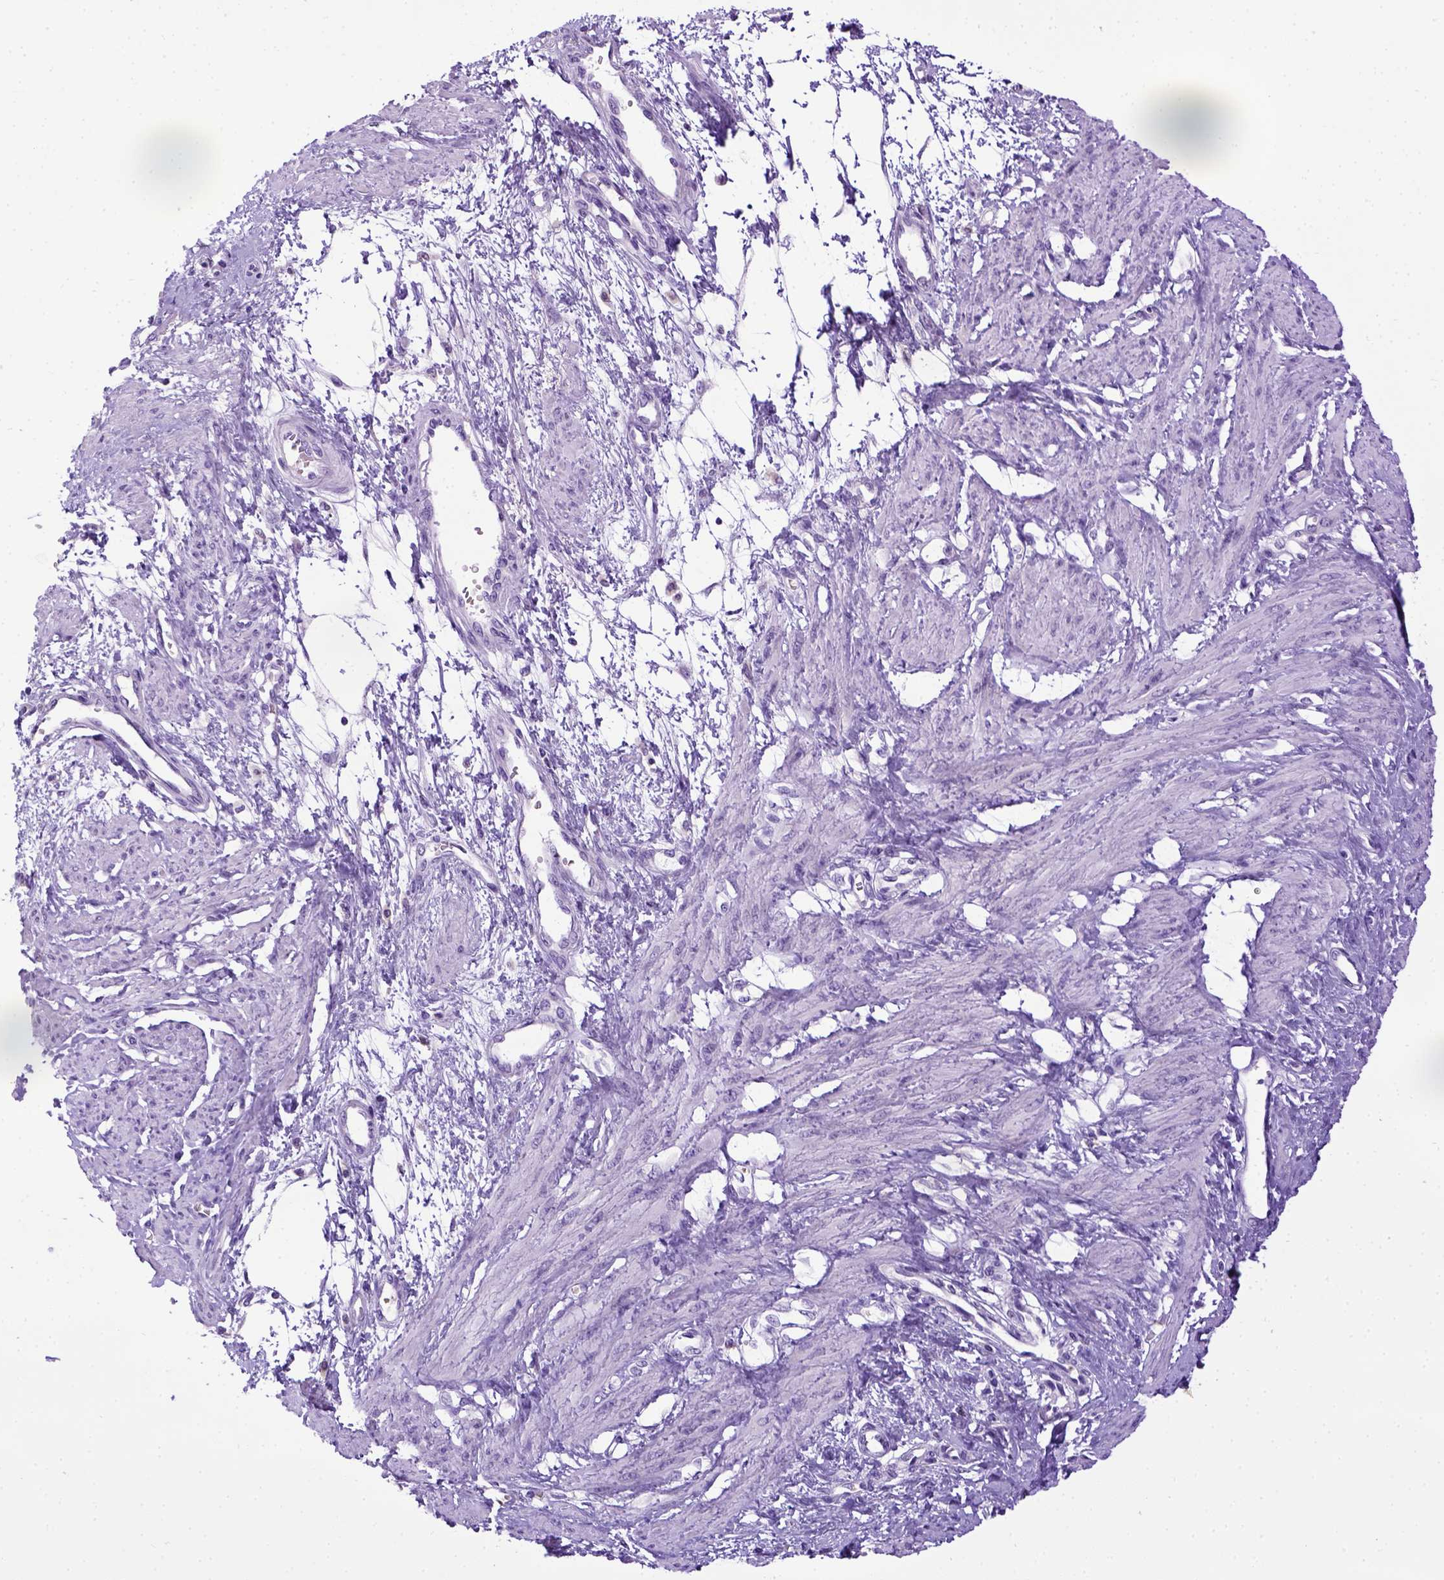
{"staining": {"intensity": "negative", "quantity": "none", "location": "none"}, "tissue": "smooth muscle", "cell_type": "Smooth muscle cells", "image_type": "normal", "snomed": [{"axis": "morphology", "description": "Normal tissue, NOS"}, {"axis": "topography", "description": "Smooth muscle"}, {"axis": "topography", "description": "Uterus"}], "caption": "IHC photomicrograph of unremarkable human smooth muscle stained for a protein (brown), which demonstrates no staining in smooth muscle cells.", "gene": "SPEF1", "patient": {"sex": "female", "age": 39}}